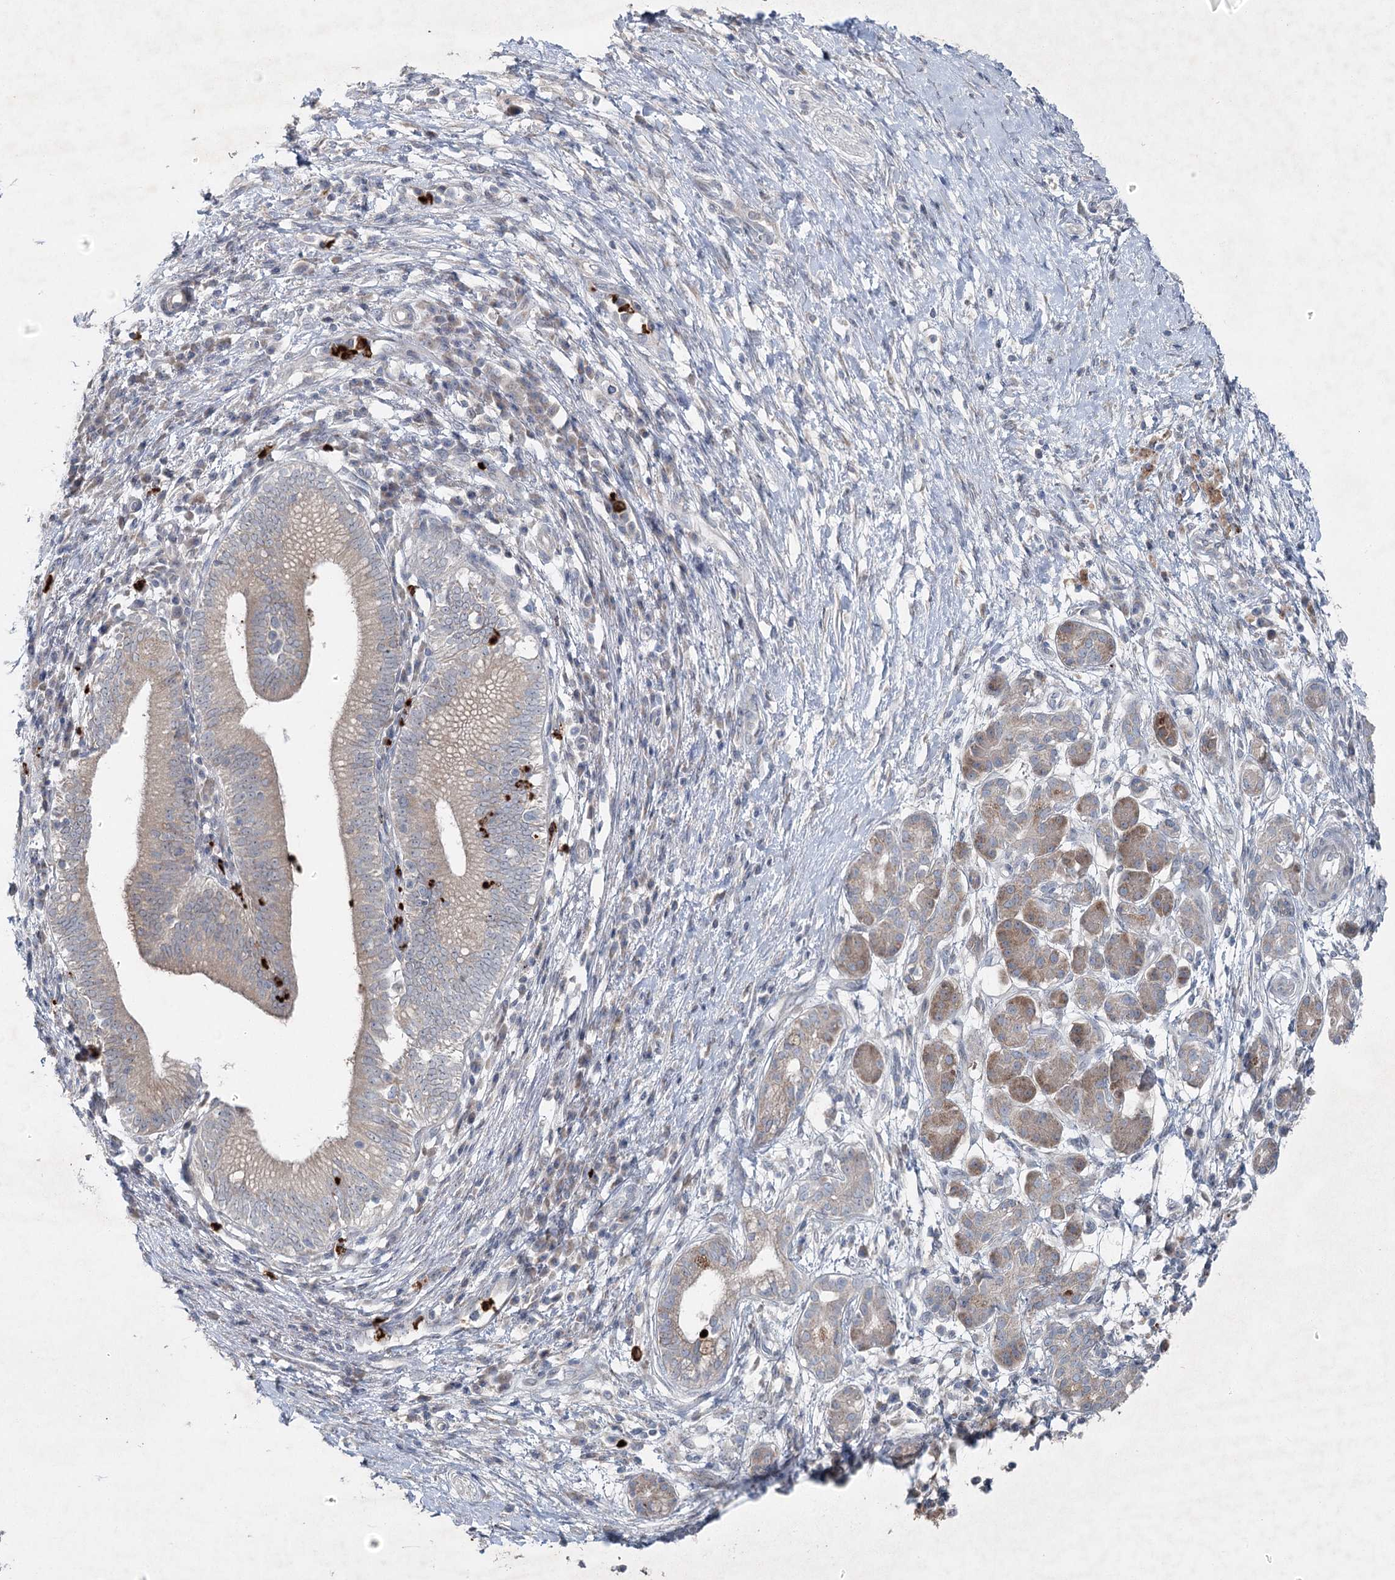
{"staining": {"intensity": "negative", "quantity": "none", "location": "none"}, "tissue": "pancreatic cancer", "cell_type": "Tumor cells", "image_type": "cancer", "snomed": [{"axis": "morphology", "description": "Adenocarcinoma, NOS"}, {"axis": "topography", "description": "Pancreas"}], "caption": "Immunohistochemistry (IHC) histopathology image of neoplastic tissue: human pancreatic adenocarcinoma stained with DAB (3,3'-diaminobenzidine) shows no significant protein expression in tumor cells.", "gene": "PLA2G12A", "patient": {"sex": "male", "age": 68}}